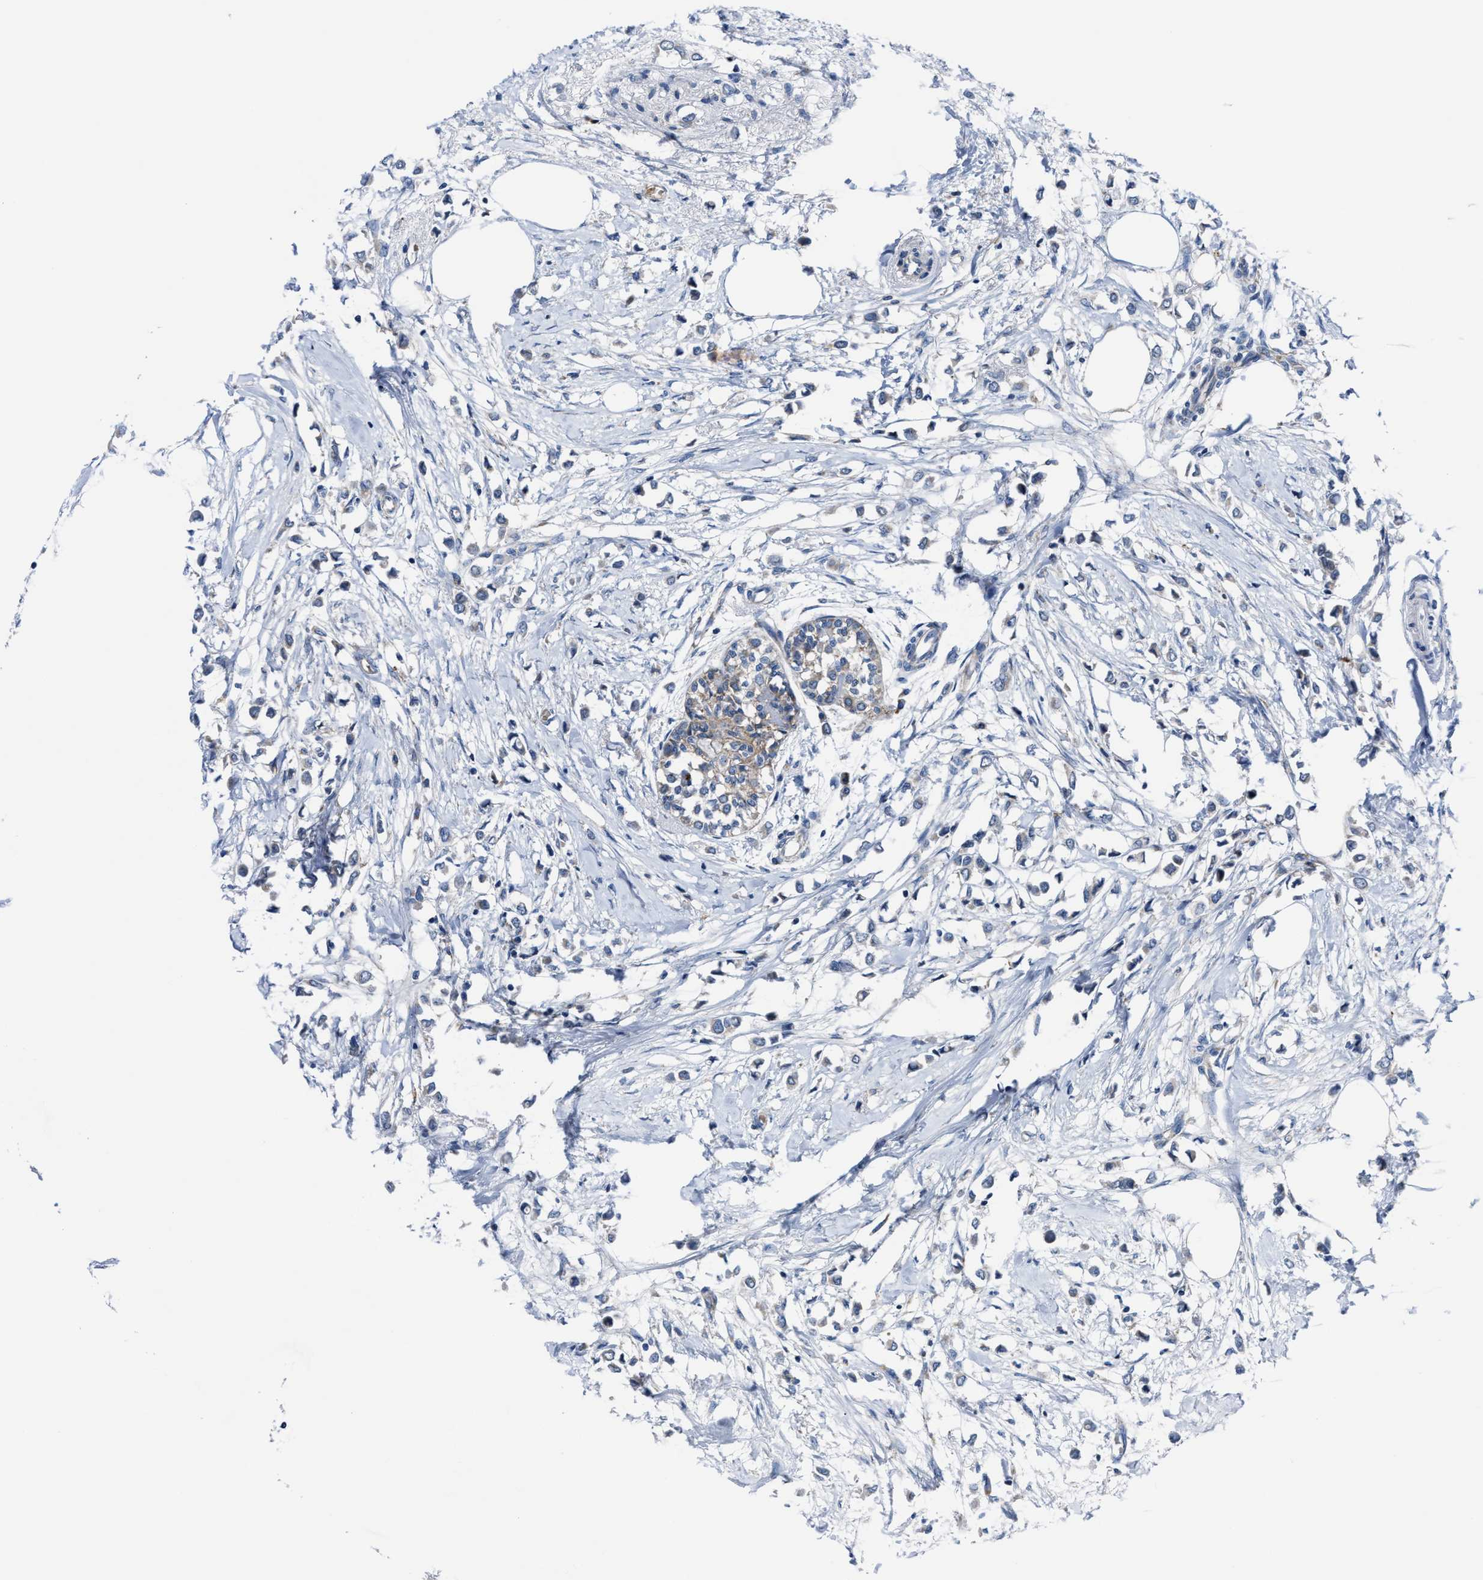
{"staining": {"intensity": "negative", "quantity": "none", "location": "none"}, "tissue": "breast cancer", "cell_type": "Tumor cells", "image_type": "cancer", "snomed": [{"axis": "morphology", "description": "Lobular carcinoma"}, {"axis": "topography", "description": "Breast"}], "caption": "A micrograph of lobular carcinoma (breast) stained for a protein reveals no brown staining in tumor cells.", "gene": "GHITM", "patient": {"sex": "female", "age": 51}}